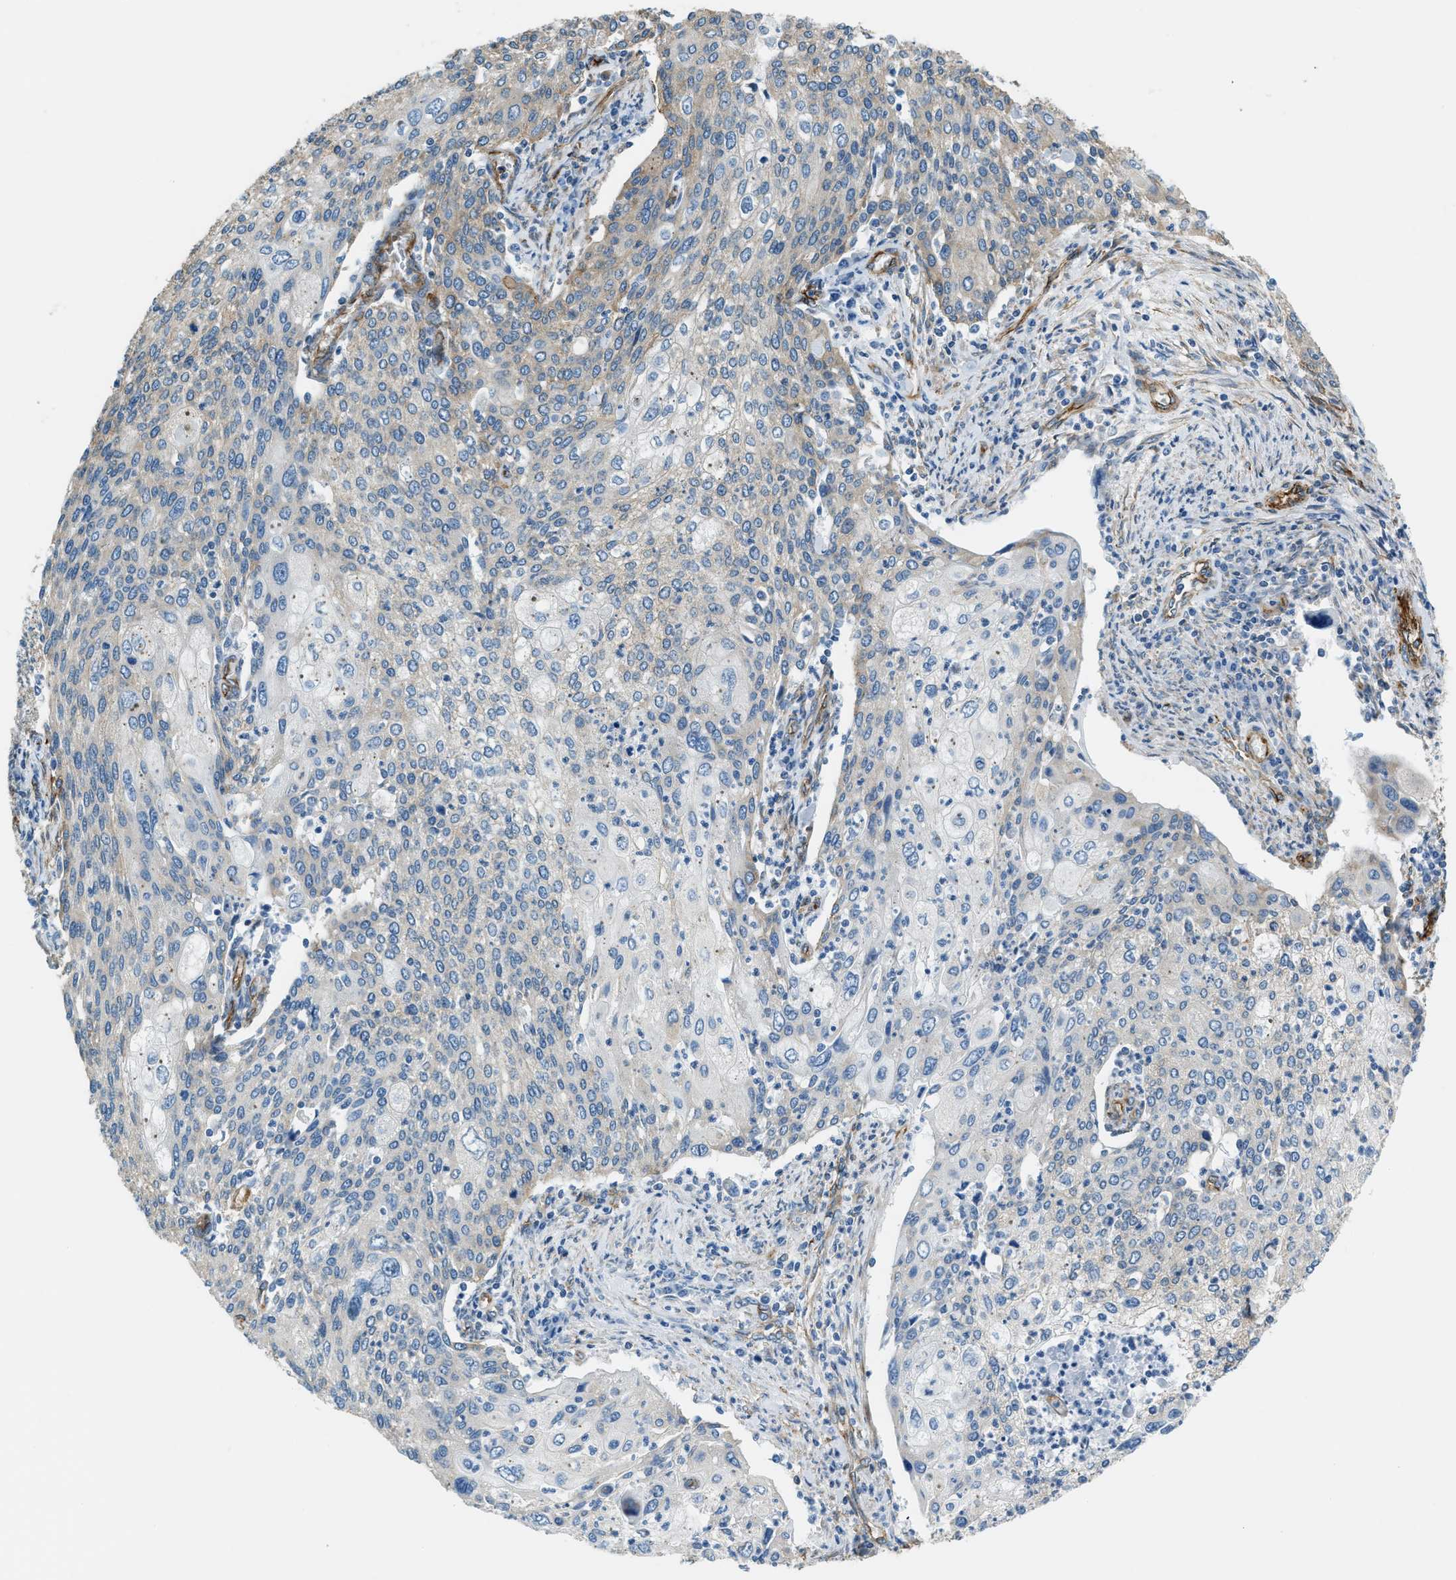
{"staining": {"intensity": "moderate", "quantity": "<25%", "location": "cytoplasmic/membranous"}, "tissue": "cervical cancer", "cell_type": "Tumor cells", "image_type": "cancer", "snomed": [{"axis": "morphology", "description": "Squamous cell carcinoma, NOS"}, {"axis": "topography", "description": "Cervix"}], "caption": "Moderate cytoplasmic/membranous positivity for a protein is identified in approximately <25% of tumor cells of squamous cell carcinoma (cervical) using IHC.", "gene": "TMEM43", "patient": {"sex": "female", "age": 40}}